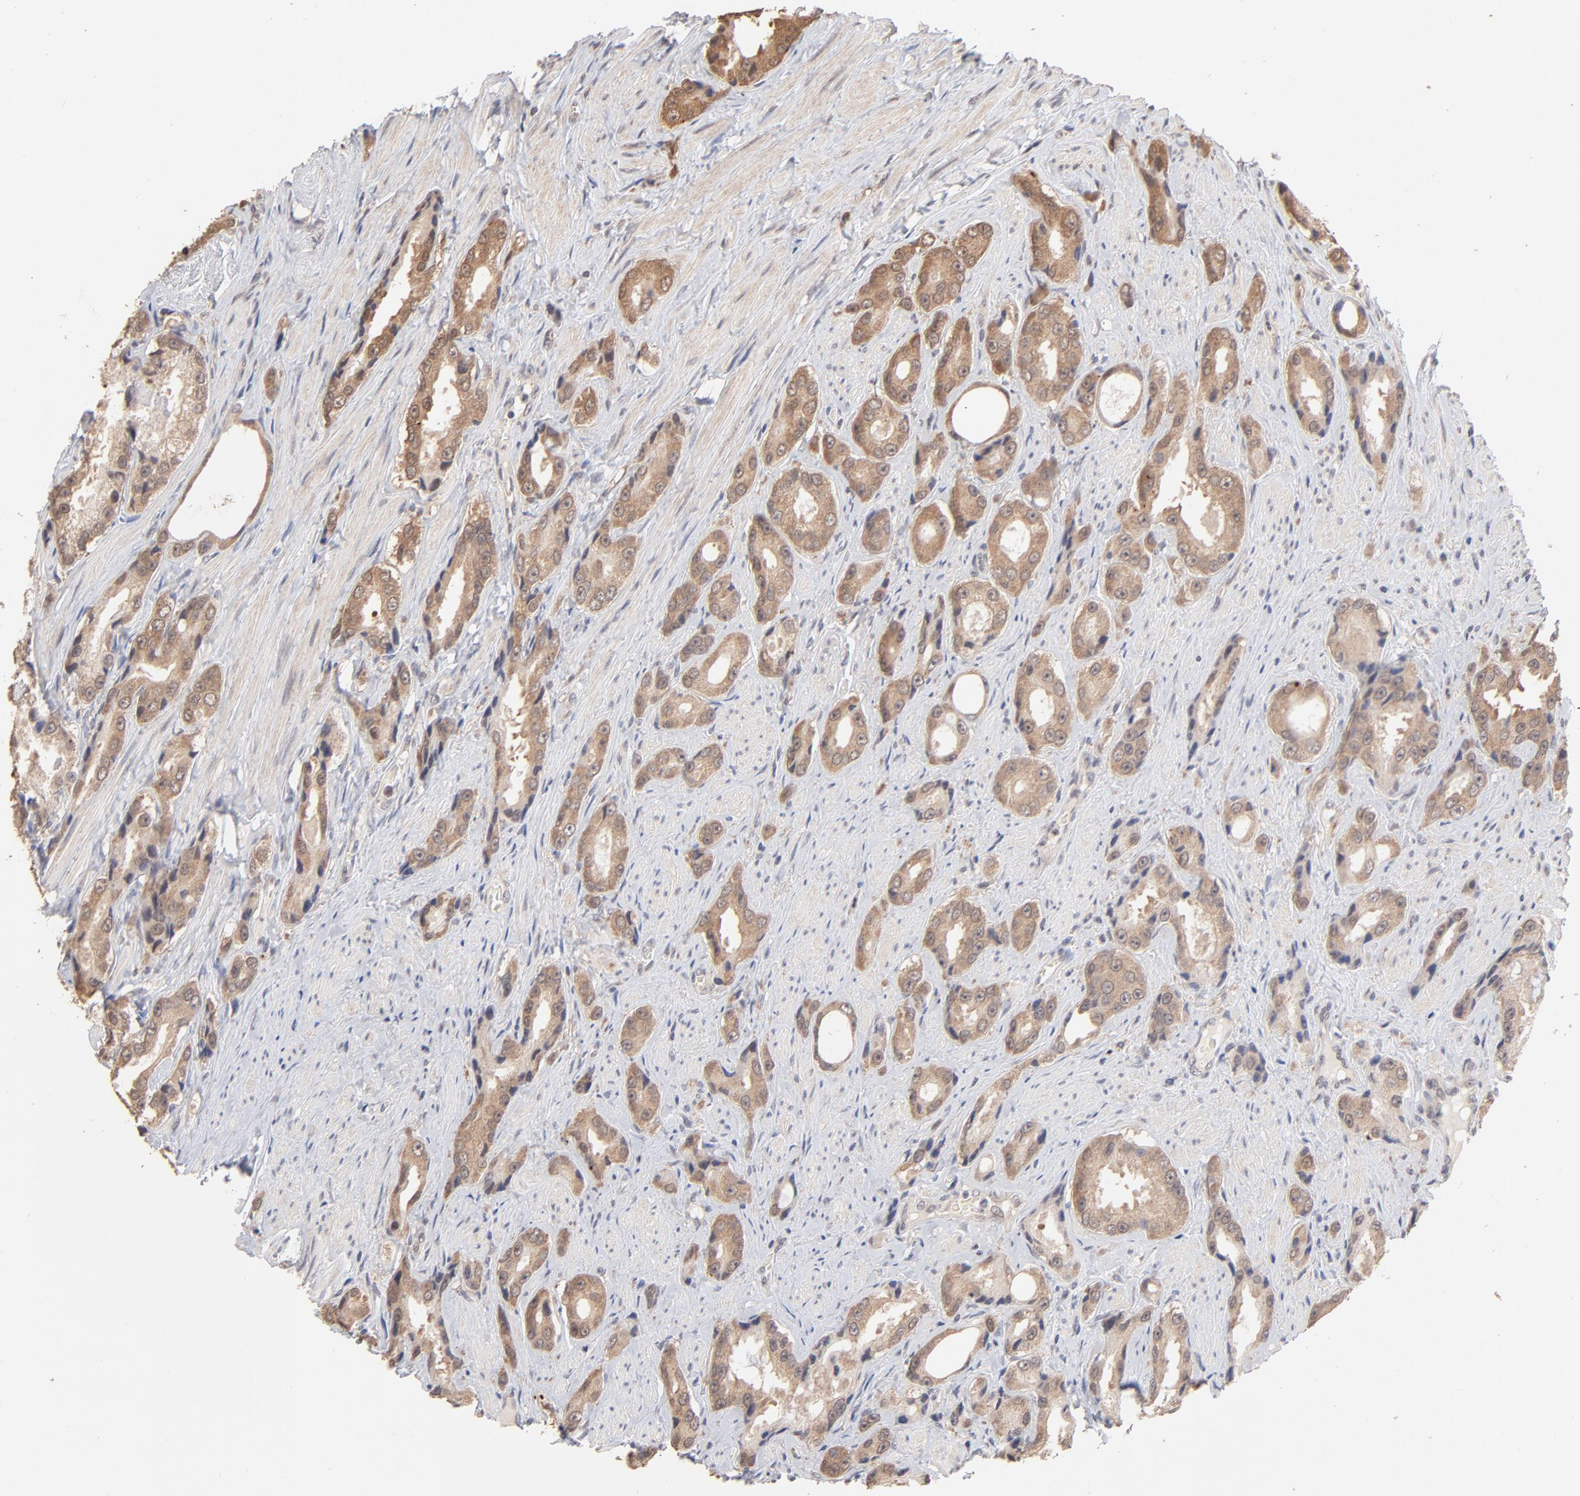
{"staining": {"intensity": "moderate", "quantity": ">75%", "location": "cytoplasmic/membranous"}, "tissue": "prostate cancer", "cell_type": "Tumor cells", "image_type": "cancer", "snomed": [{"axis": "morphology", "description": "Adenocarcinoma, Medium grade"}, {"axis": "topography", "description": "Prostate"}], "caption": "Immunohistochemistry histopathology image of neoplastic tissue: medium-grade adenocarcinoma (prostate) stained using immunohistochemistry exhibits medium levels of moderate protein expression localized specifically in the cytoplasmic/membranous of tumor cells, appearing as a cytoplasmic/membranous brown color.", "gene": "MSL2", "patient": {"sex": "male", "age": 60}}